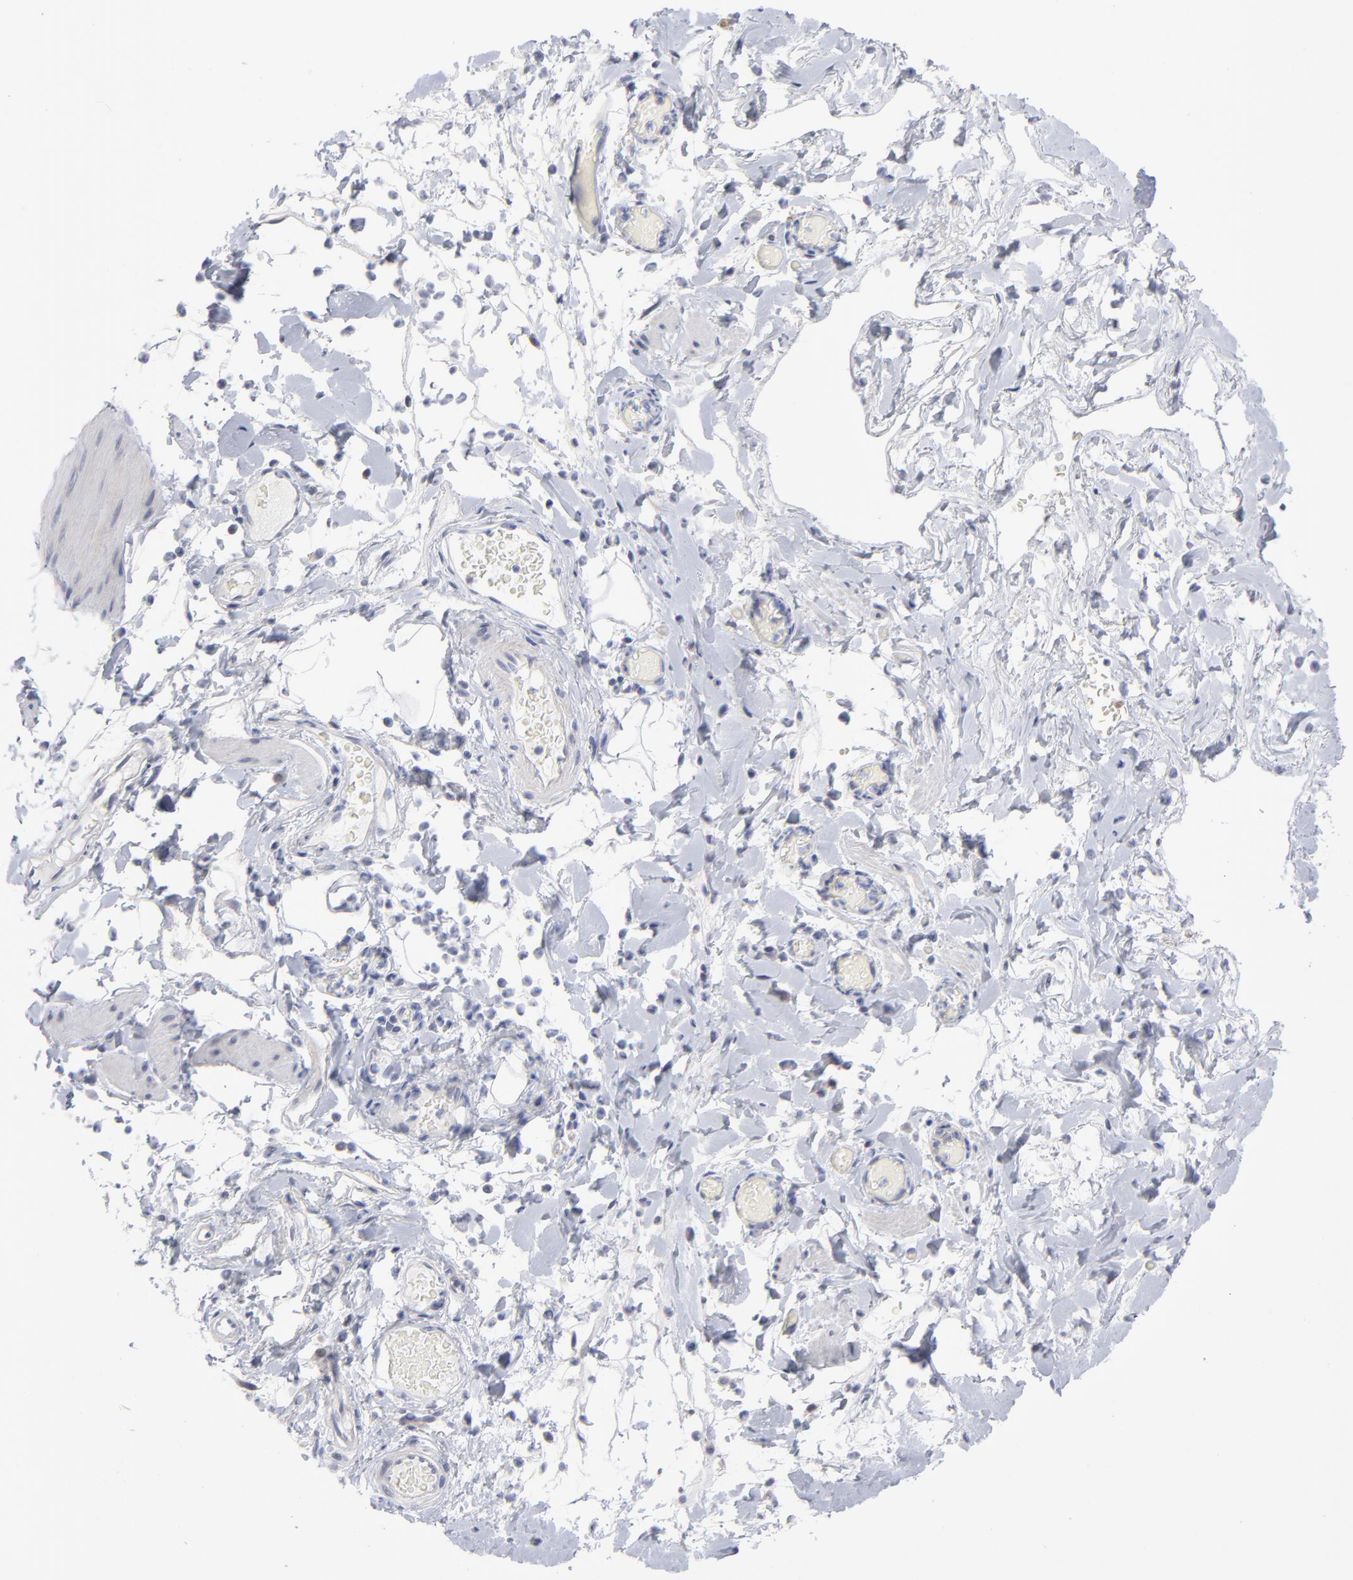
{"staining": {"intensity": "negative", "quantity": "none", "location": "none"}, "tissue": "smooth muscle", "cell_type": "Smooth muscle cells", "image_type": "normal", "snomed": [{"axis": "morphology", "description": "Normal tissue, NOS"}, {"axis": "topography", "description": "Smooth muscle"}, {"axis": "topography", "description": "Colon"}], "caption": "DAB (3,3'-diaminobenzidine) immunohistochemical staining of unremarkable human smooth muscle shows no significant staining in smooth muscle cells. Nuclei are stained in blue.", "gene": "RPS24", "patient": {"sex": "male", "age": 67}}